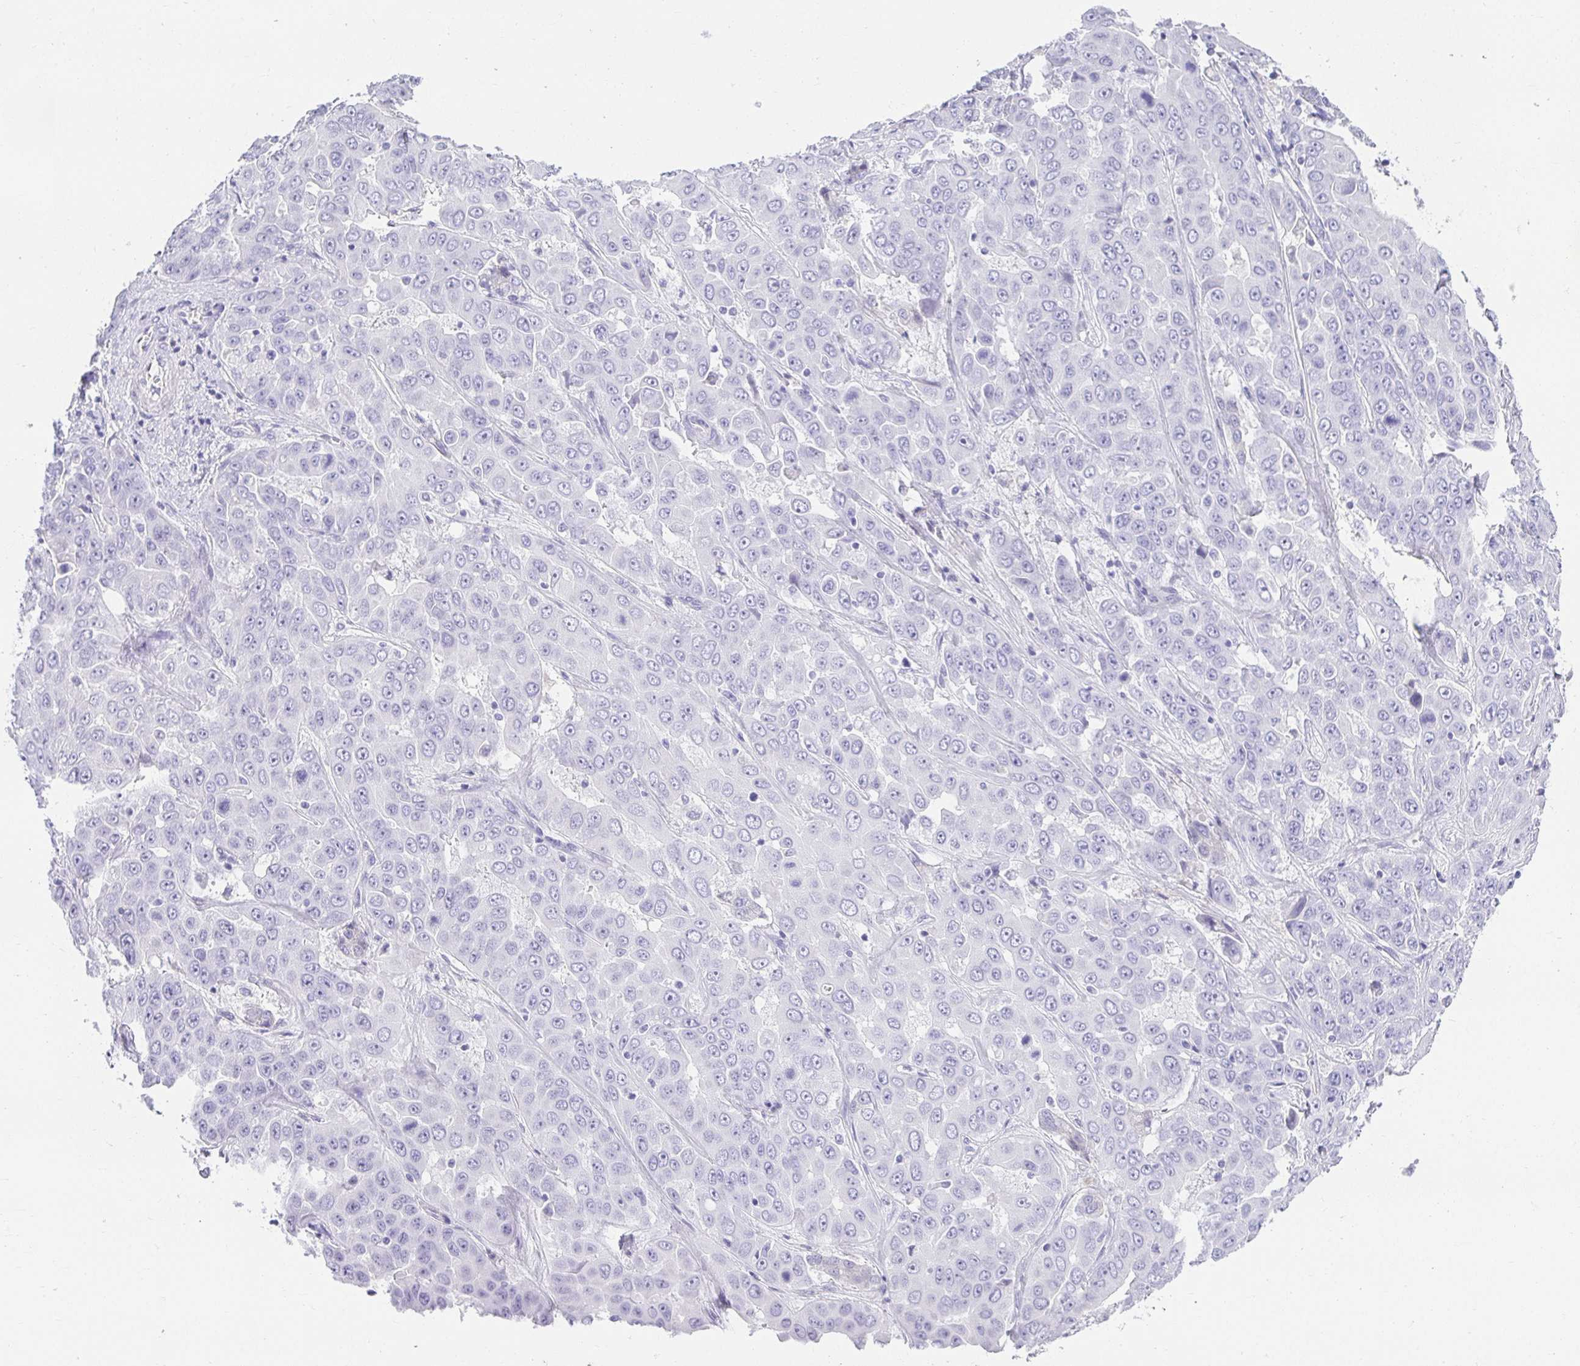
{"staining": {"intensity": "negative", "quantity": "none", "location": "none"}, "tissue": "liver cancer", "cell_type": "Tumor cells", "image_type": "cancer", "snomed": [{"axis": "morphology", "description": "Cholangiocarcinoma"}, {"axis": "topography", "description": "Liver"}], "caption": "Immunohistochemistry (IHC) of human cholangiocarcinoma (liver) exhibits no staining in tumor cells.", "gene": "CHAT", "patient": {"sex": "female", "age": 52}}